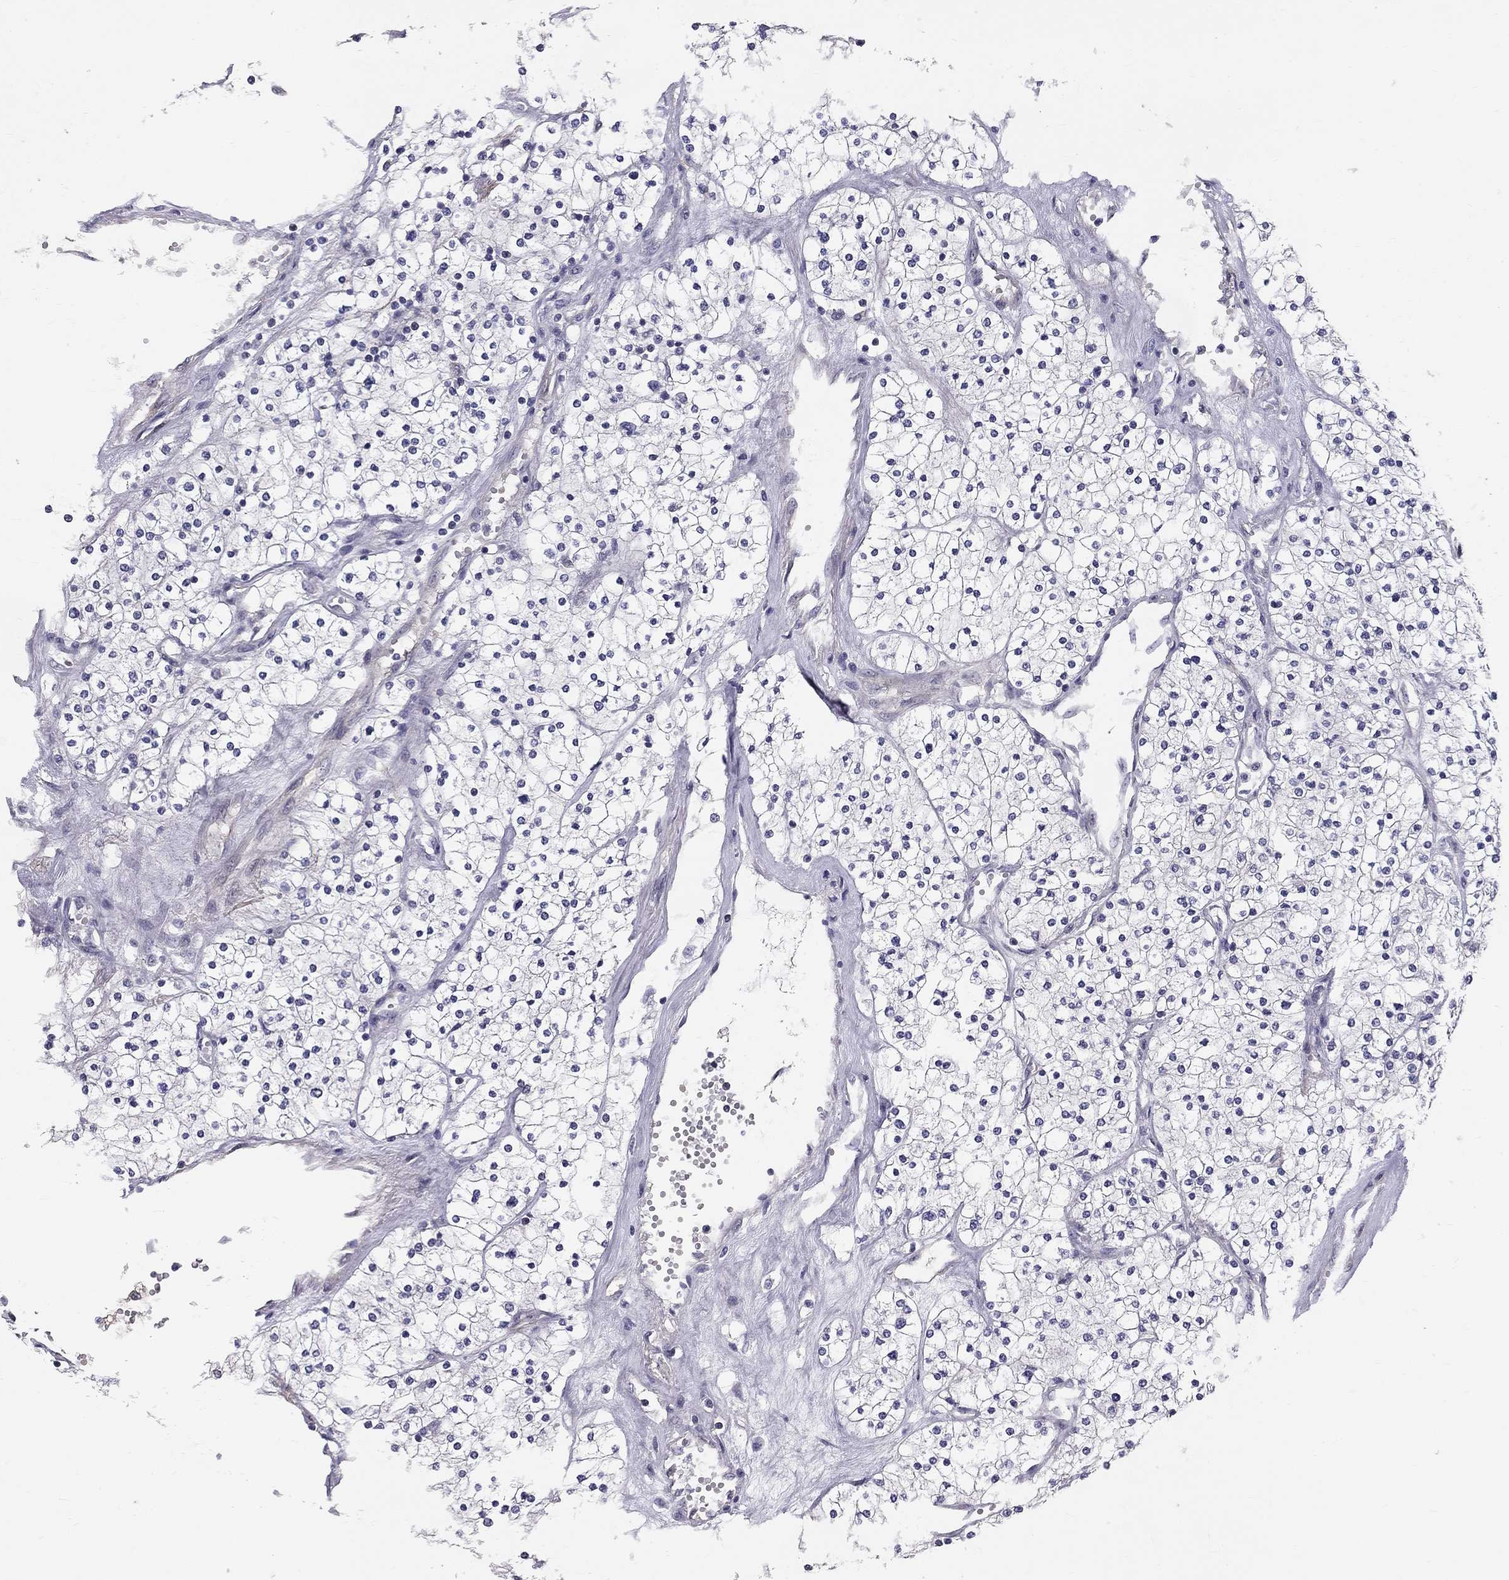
{"staining": {"intensity": "negative", "quantity": "none", "location": "none"}, "tissue": "renal cancer", "cell_type": "Tumor cells", "image_type": "cancer", "snomed": [{"axis": "morphology", "description": "Adenocarcinoma, NOS"}, {"axis": "topography", "description": "Kidney"}], "caption": "This is an IHC photomicrograph of human renal adenocarcinoma. There is no staining in tumor cells.", "gene": "GJB4", "patient": {"sex": "male", "age": 80}}